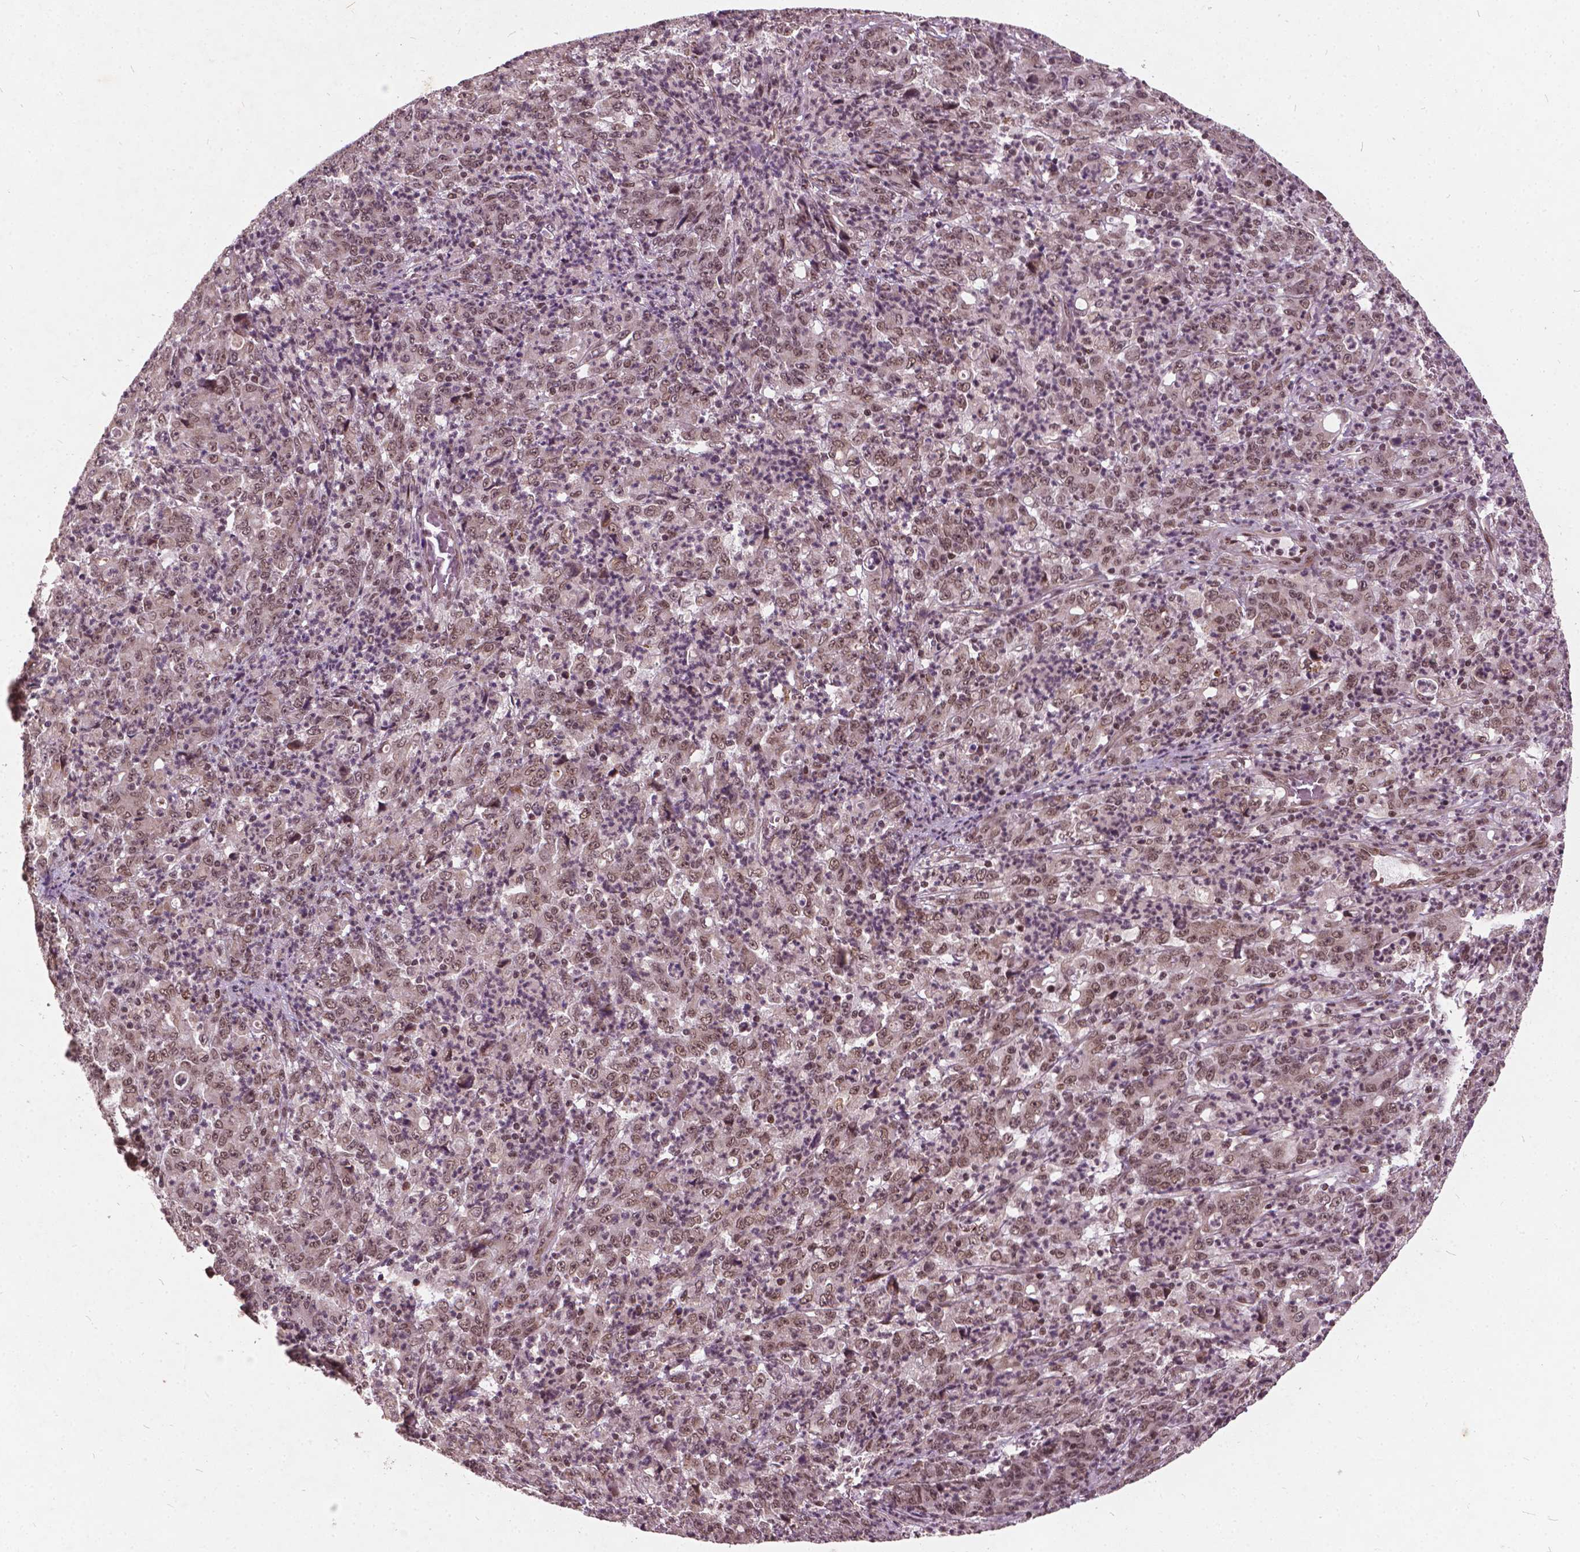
{"staining": {"intensity": "weak", "quantity": ">75%", "location": "nuclear"}, "tissue": "stomach cancer", "cell_type": "Tumor cells", "image_type": "cancer", "snomed": [{"axis": "morphology", "description": "Adenocarcinoma, NOS"}, {"axis": "topography", "description": "Stomach, lower"}], "caption": "Immunohistochemical staining of human stomach adenocarcinoma demonstrates weak nuclear protein positivity in about >75% of tumor cells.", "gene": "GPS2", "patient": {"sex": "female", "age": 71}}